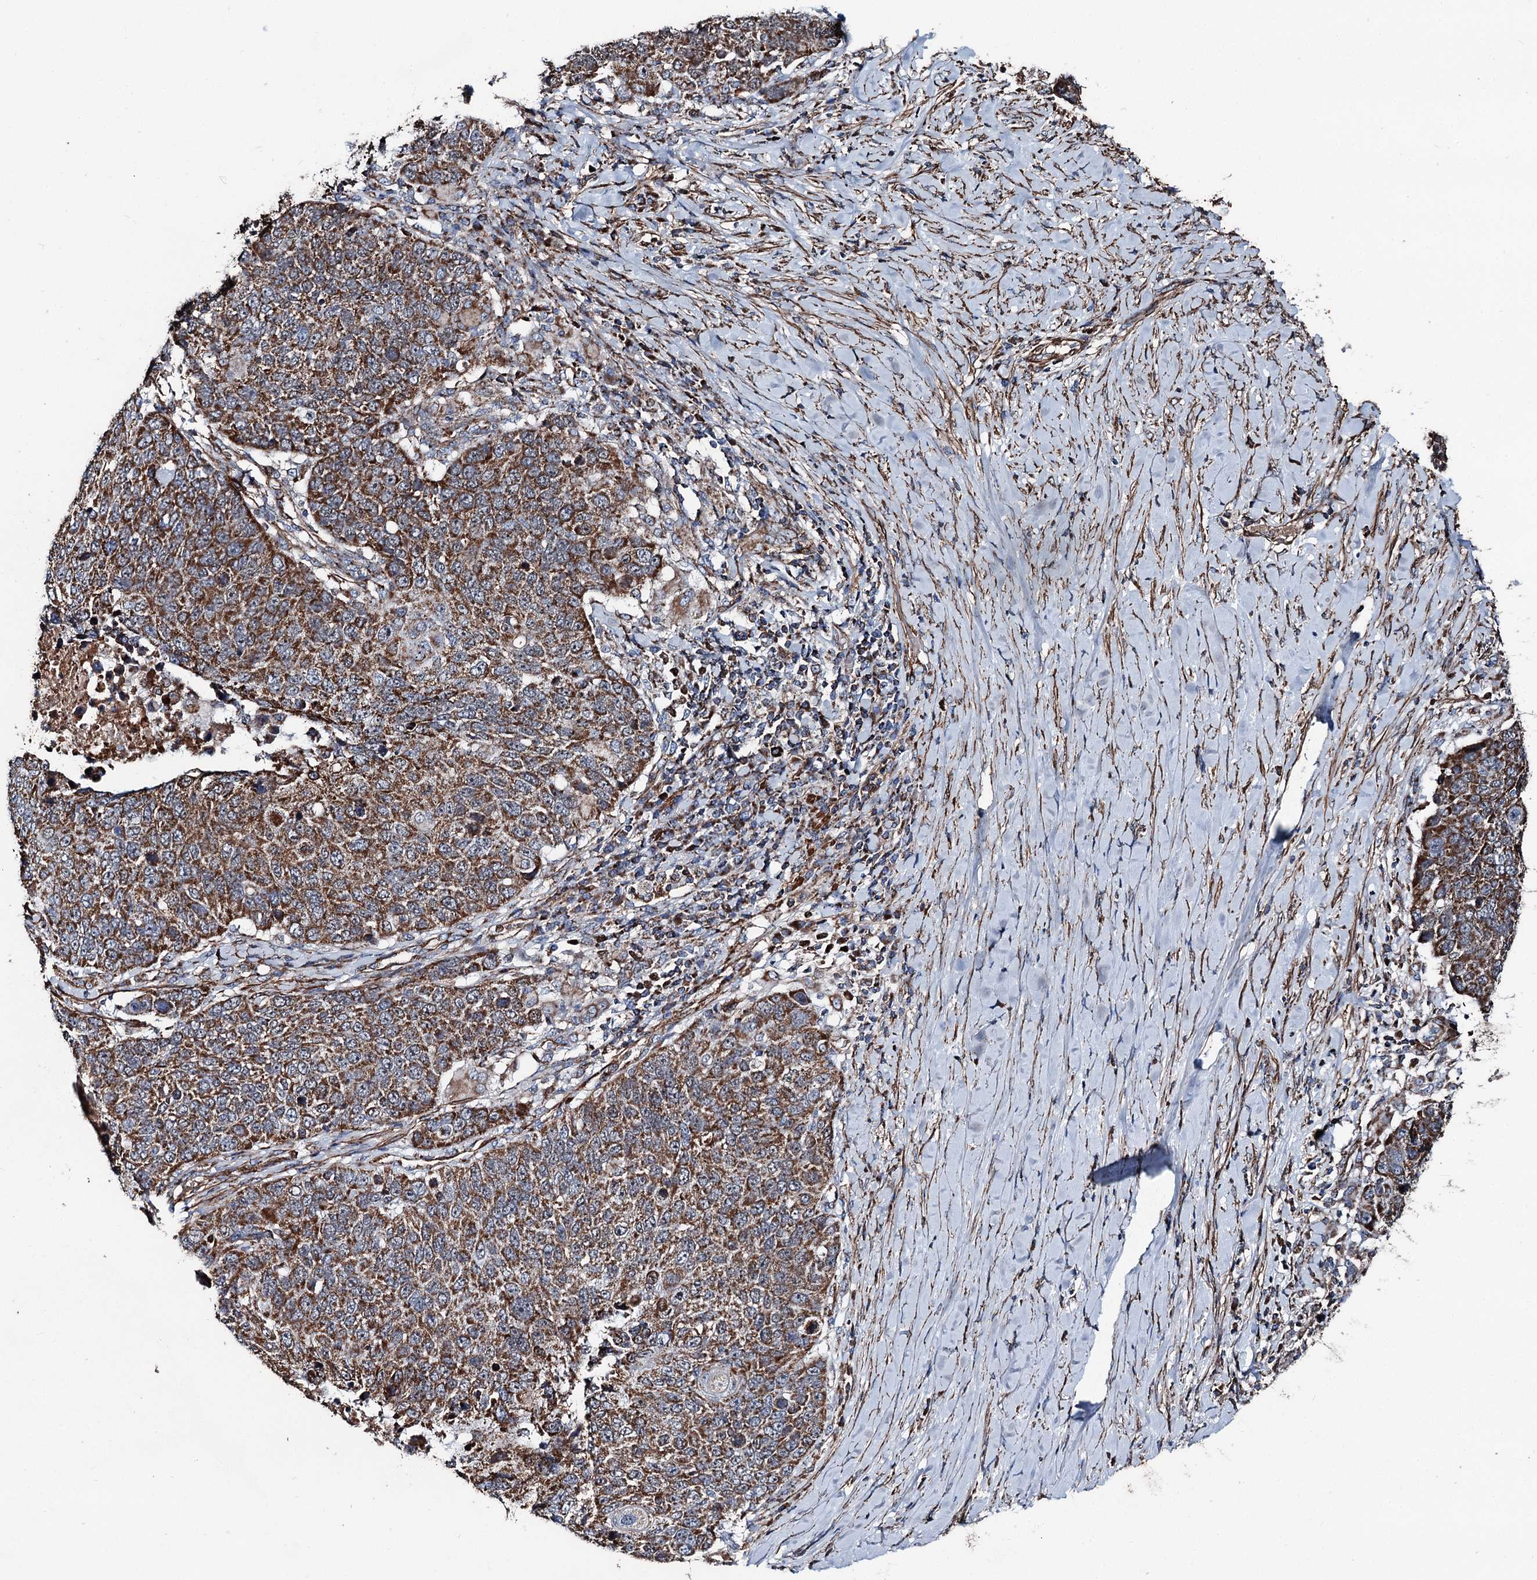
{"staining": {"intensity": "strong", "quantity": ">75%", "location": "cytoplasmic/membranous"}, "tissue": "lung cancer", "cell_type": "Tumor cells", "image_type": "cancer", "snomed": [{"axis": "morphology", "description": "Normal tissue, NOS"}, {"axis": "morphology", "description": "Squamous cell carcinoma, NOS"}, {"axis": "topography", "description": "Lymph node"}, {"axis": "topography", "description": "Lung"}], "caption": "Immunohistochemistry (IHC) histopathology image of neoplastic tissue: lung cancer (squamous cell carcinoma) stained using immunohistochemistry shows high levels of strong protein expression localized specifically in the cytoplasmic/membranous of tumor cells, appearing as a cytoplasmic/membranous brown color.", "gene": "DDIAS", "patient": {"sex": "male", "age": 66}}